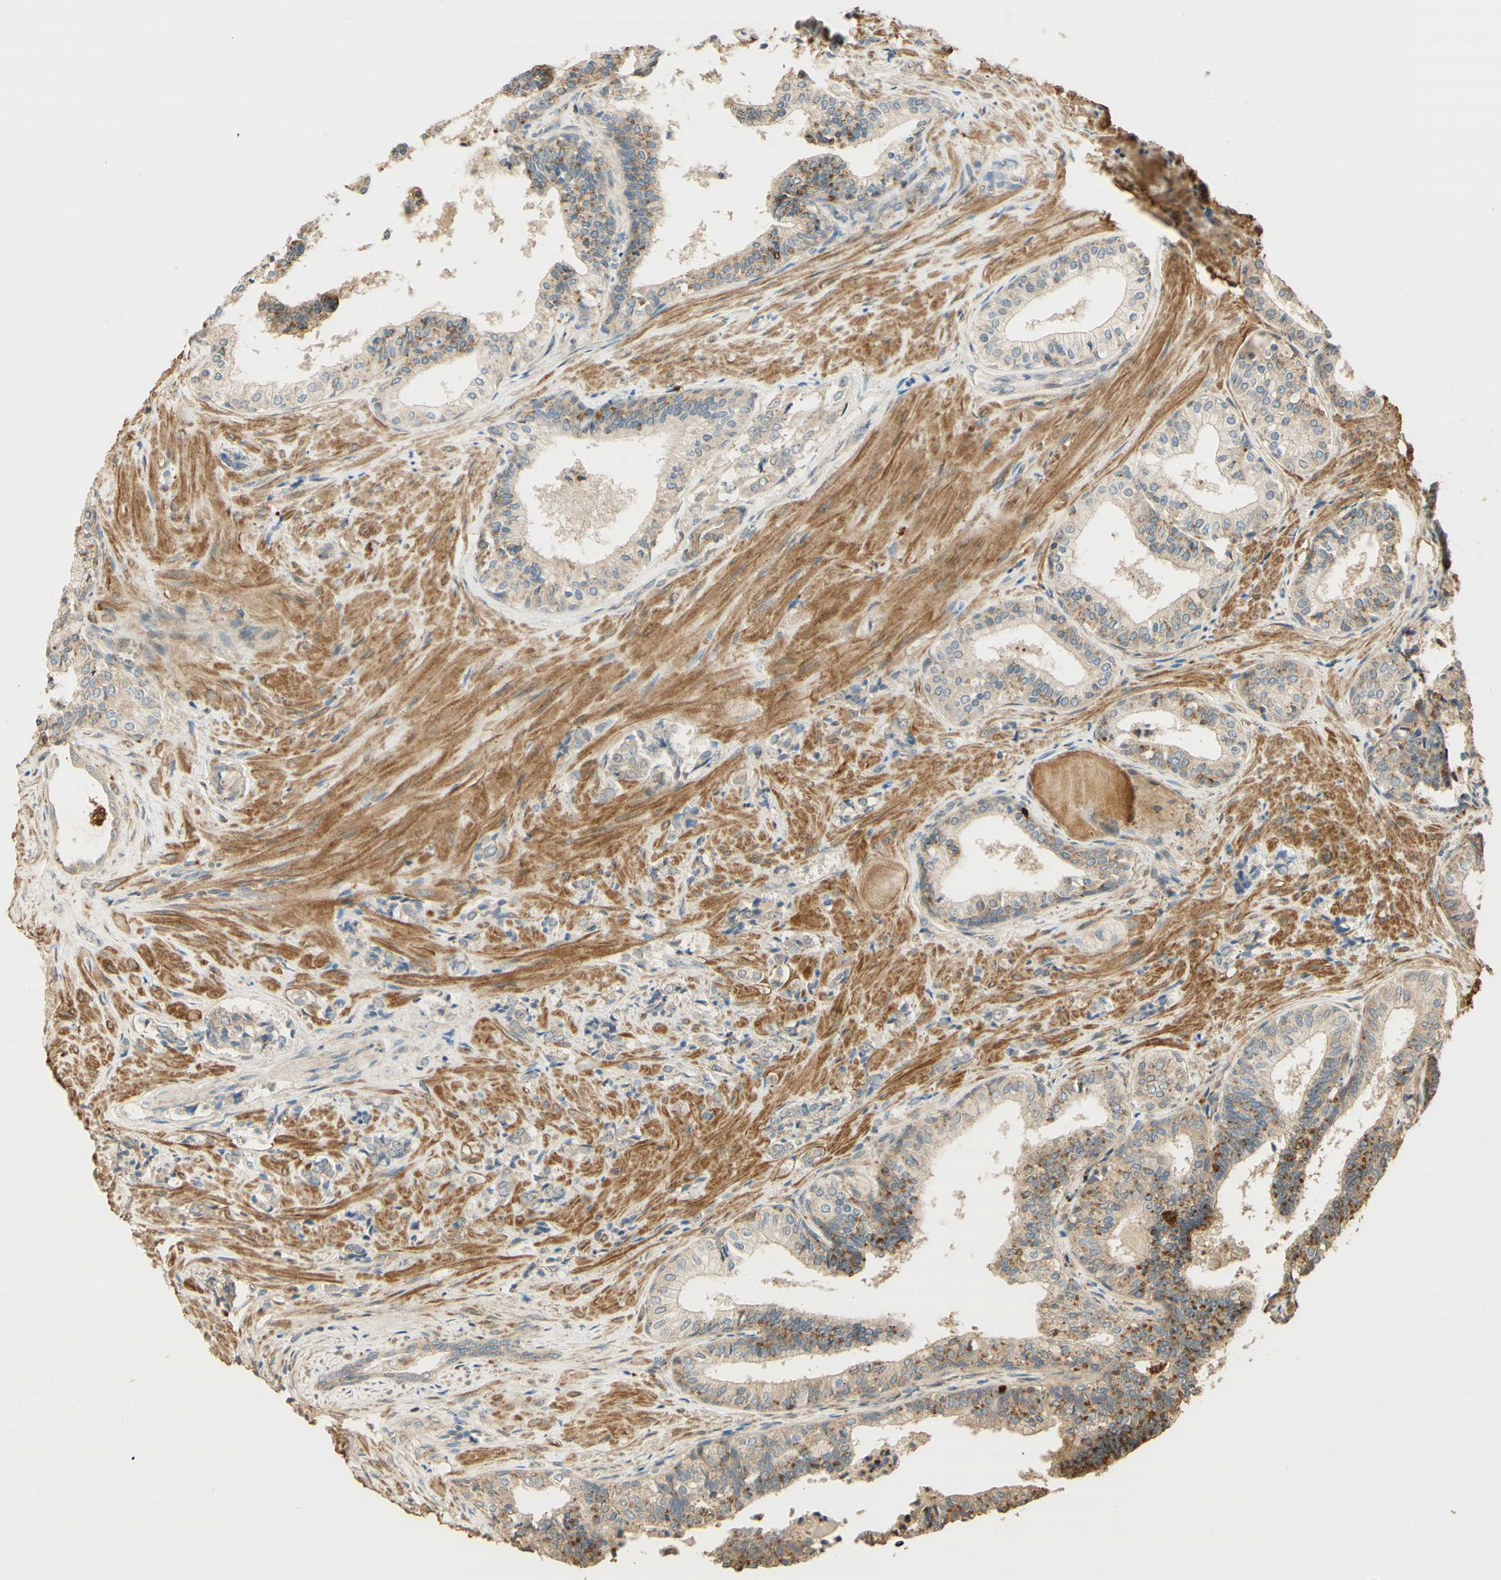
{"staining": {"intensity": "moderate", "quantity": "<25%", "location": "cytoplasmic/membranous"}, "tissue": "prostate cancer", "cell_type": "Tumor cells", "image_type": "cancer", "snomed": [{"axis": "morphology", "description": "Adenocarcinoma, Low grade"}, {"axis": "topography", "description": "Prostate"}], "caption": "Immunohistochemistry of human prostate adenocarcinoma (low-grade) demonstrates low levels of moderate cytoplasmic/membranous expression in approximately <25% of tumor cells.", "gene": "AGER", "patient": {"sex": "male", "age": 60}}